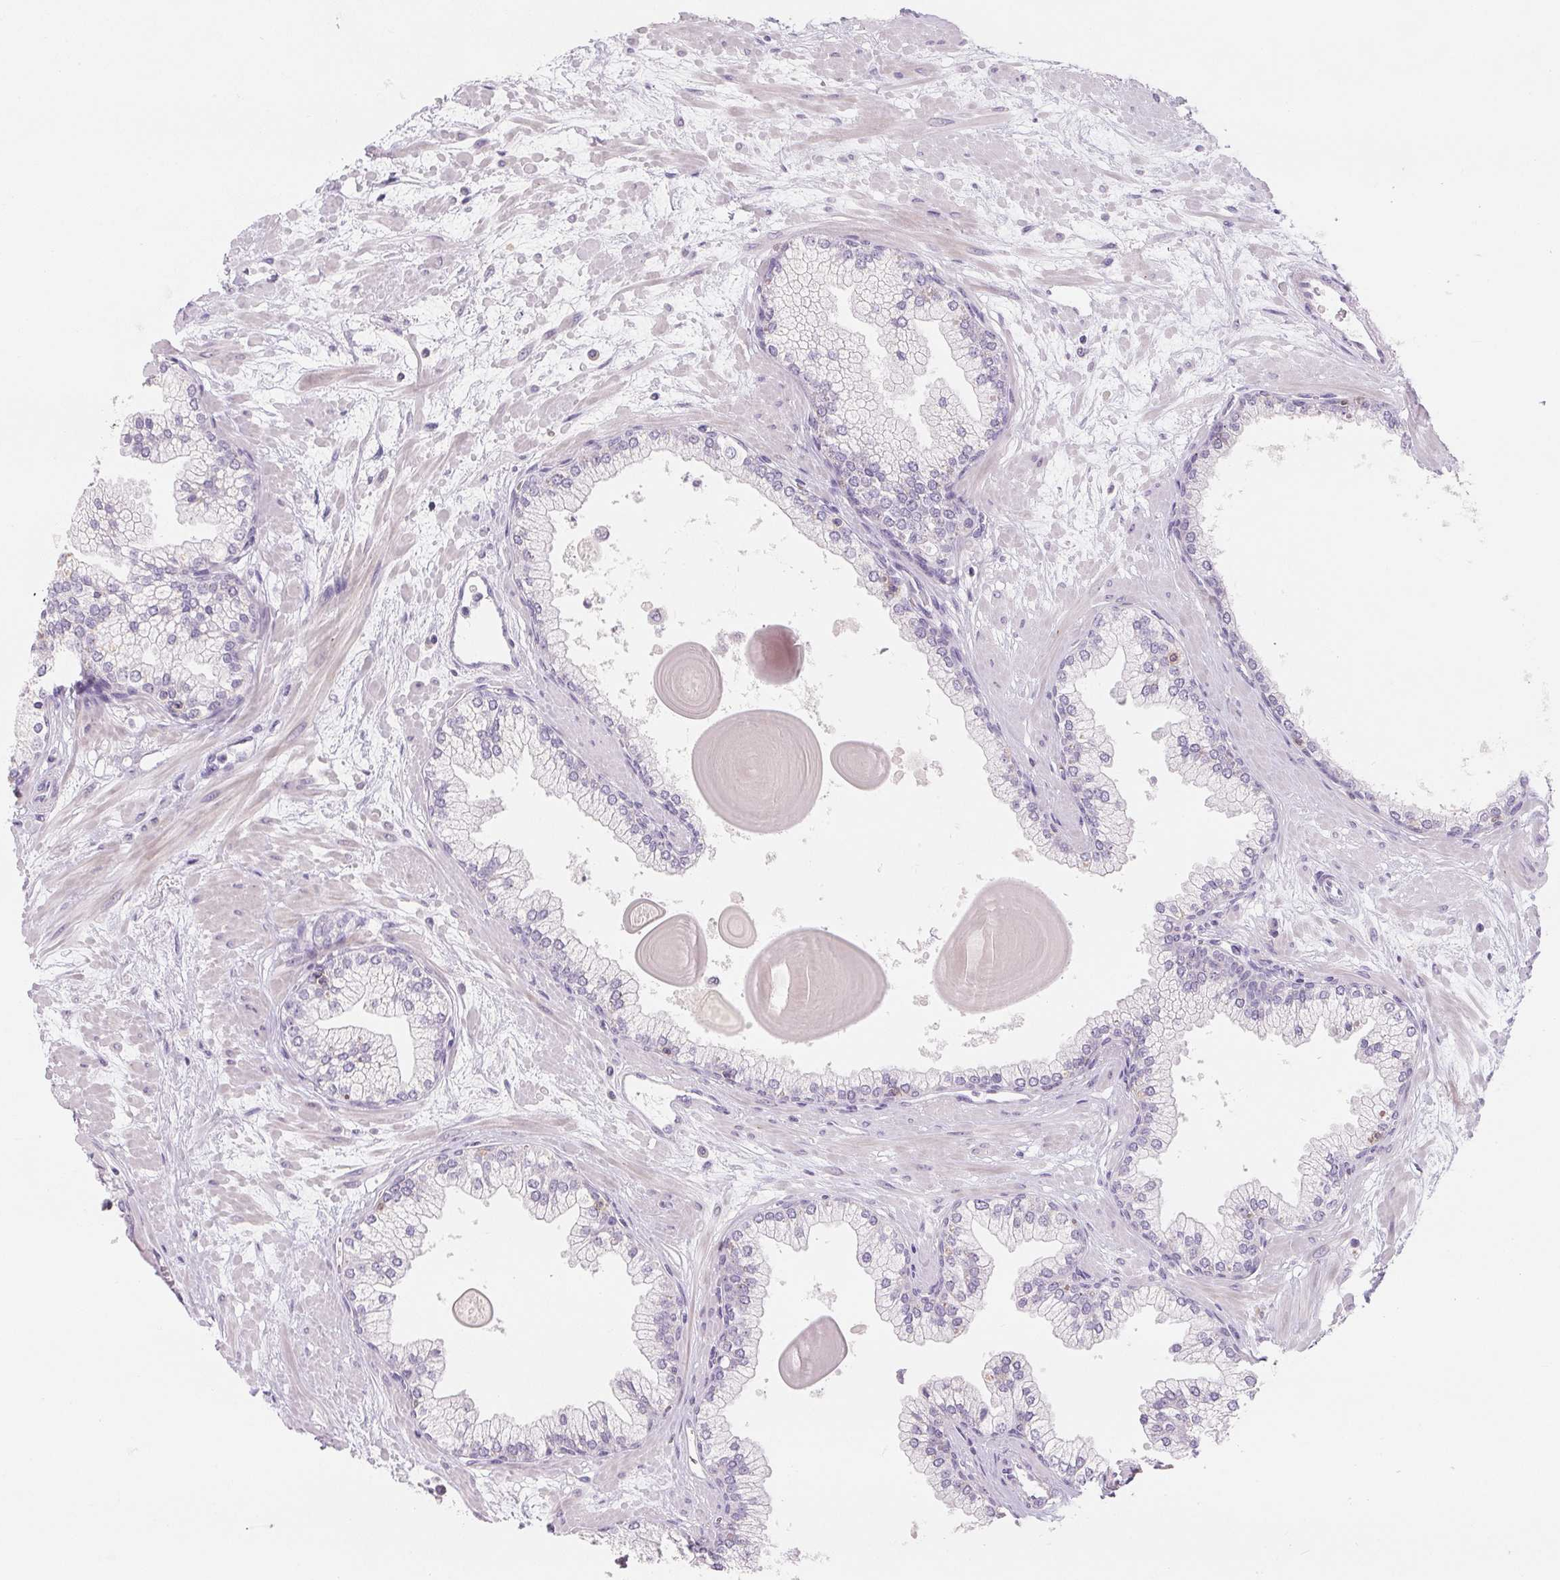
{"staining": {"intensity": "negative", "quantity": "none", "location": "none"}, "tissue": "prostate", "cell_type": "Glandular cells", "image_type": "normal", "snomed": [{"axis": "morphology", "description": "Normal tissue, NOS"}, {"axis": "topography", "description": "Prostate"}, {"axis": "topography", "description": "Peripheral nerve tissue"}], "caption": "Immunohistochemical staining of unremarkable human prostate displays no significant expression in glandular cells.", "gene": "CD69", "patient": {"sex": "male", "age": 61}}